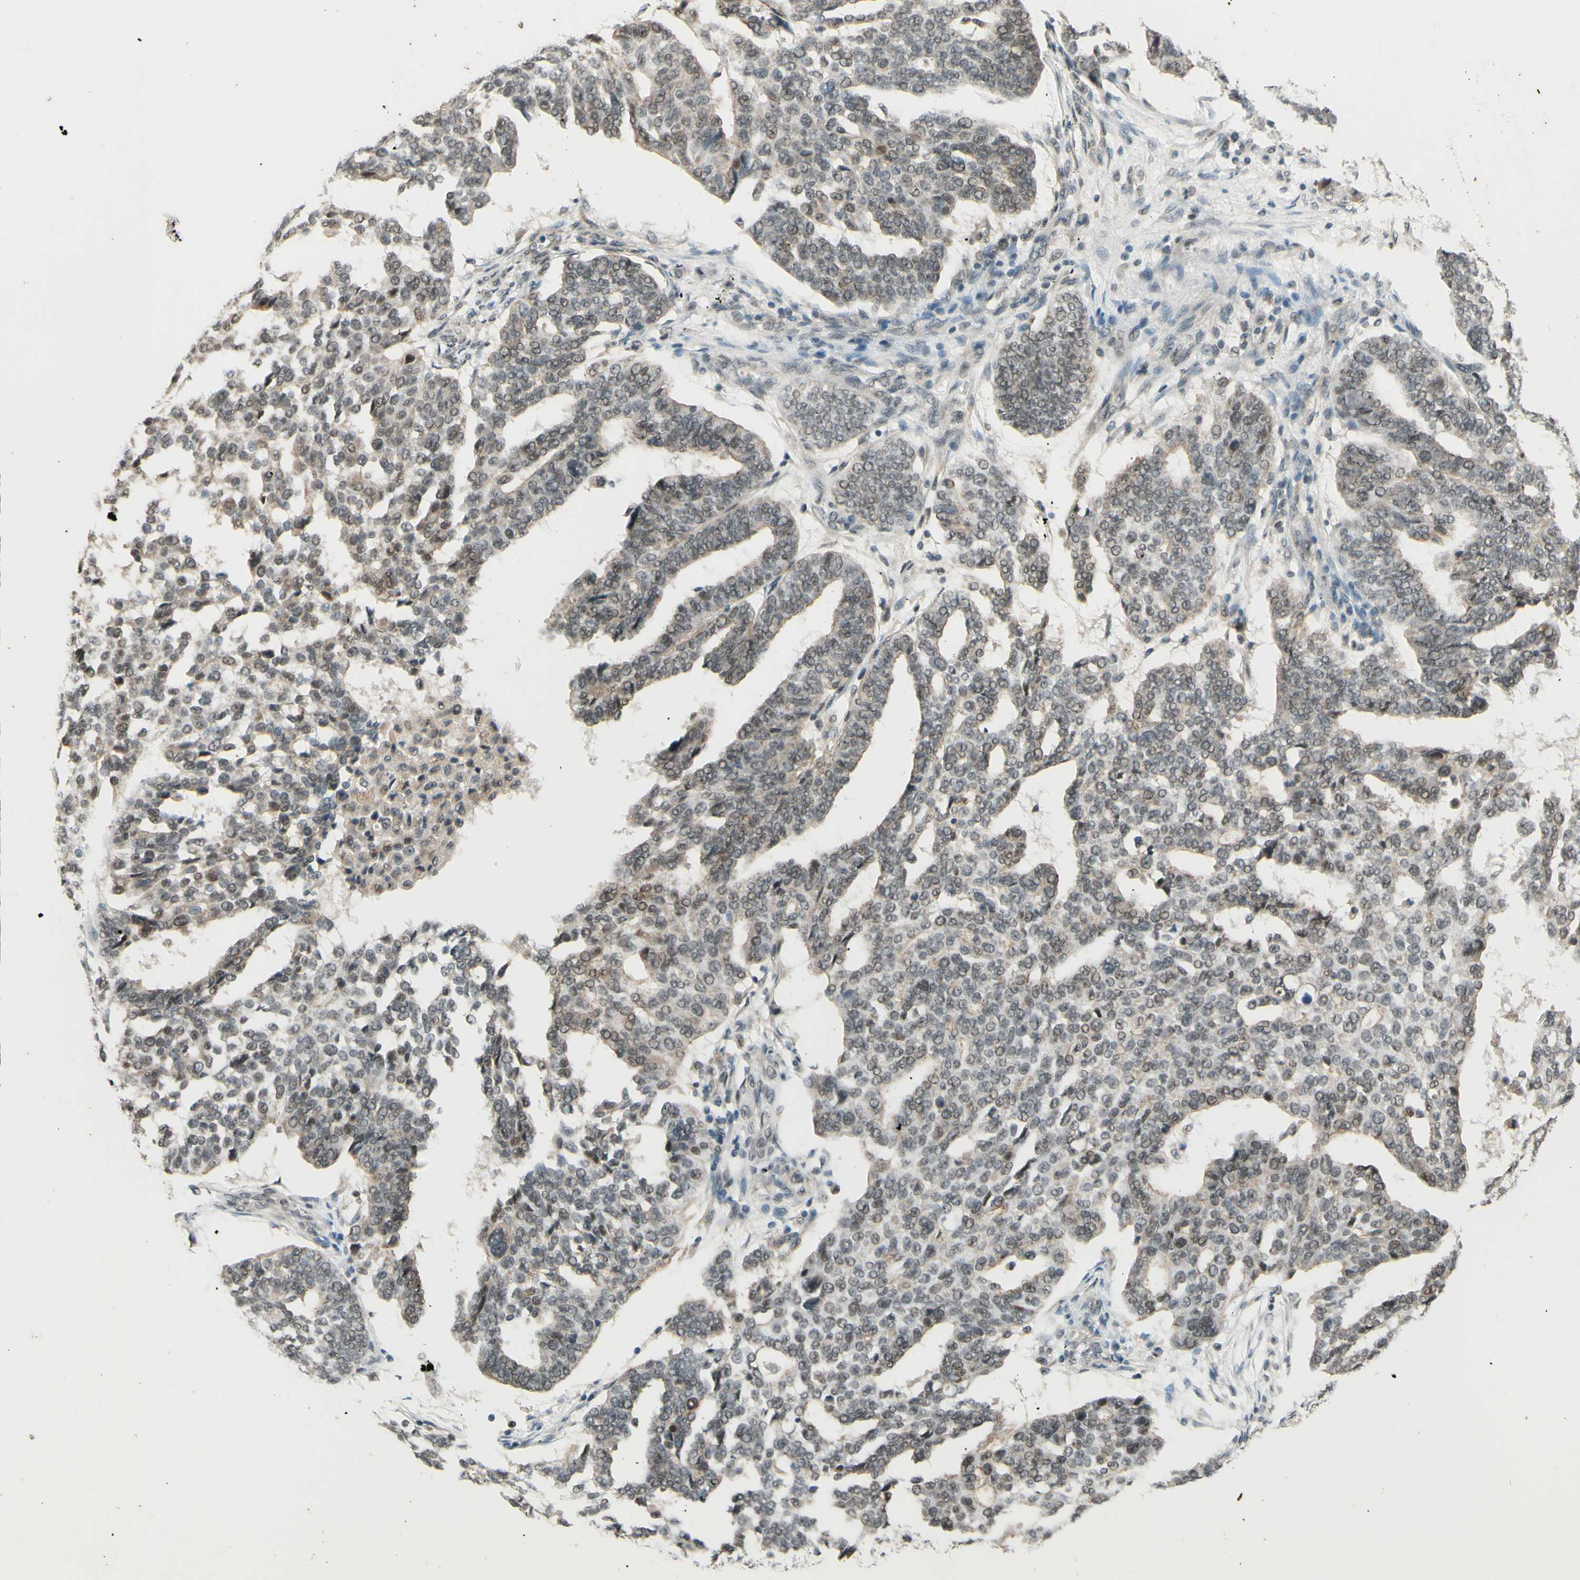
{"staining": {"intensity": "weak", "quantity": "25%-75%", "location": "nuclear"}, "tissue": "ovarian cancer", "cell_type": "Tumor cells", "image_type": "cancer", "snomed": [{"axis": "morphology", "description": "Cystadenocarcinoma, serous, NOS"}, {"axis": "topography", "description": "Ovary"}], "caption": "Ovarian cancer tissue shows weak nuclear staining in about 25%-75% of tumor cells The staining is performed using DAB brown chromogen to label protein expression. The nuclei are counter-stained blue using hematoxylin.", "gene": "SMARCB1", "patient": {"sex": "female", "age": 59}}